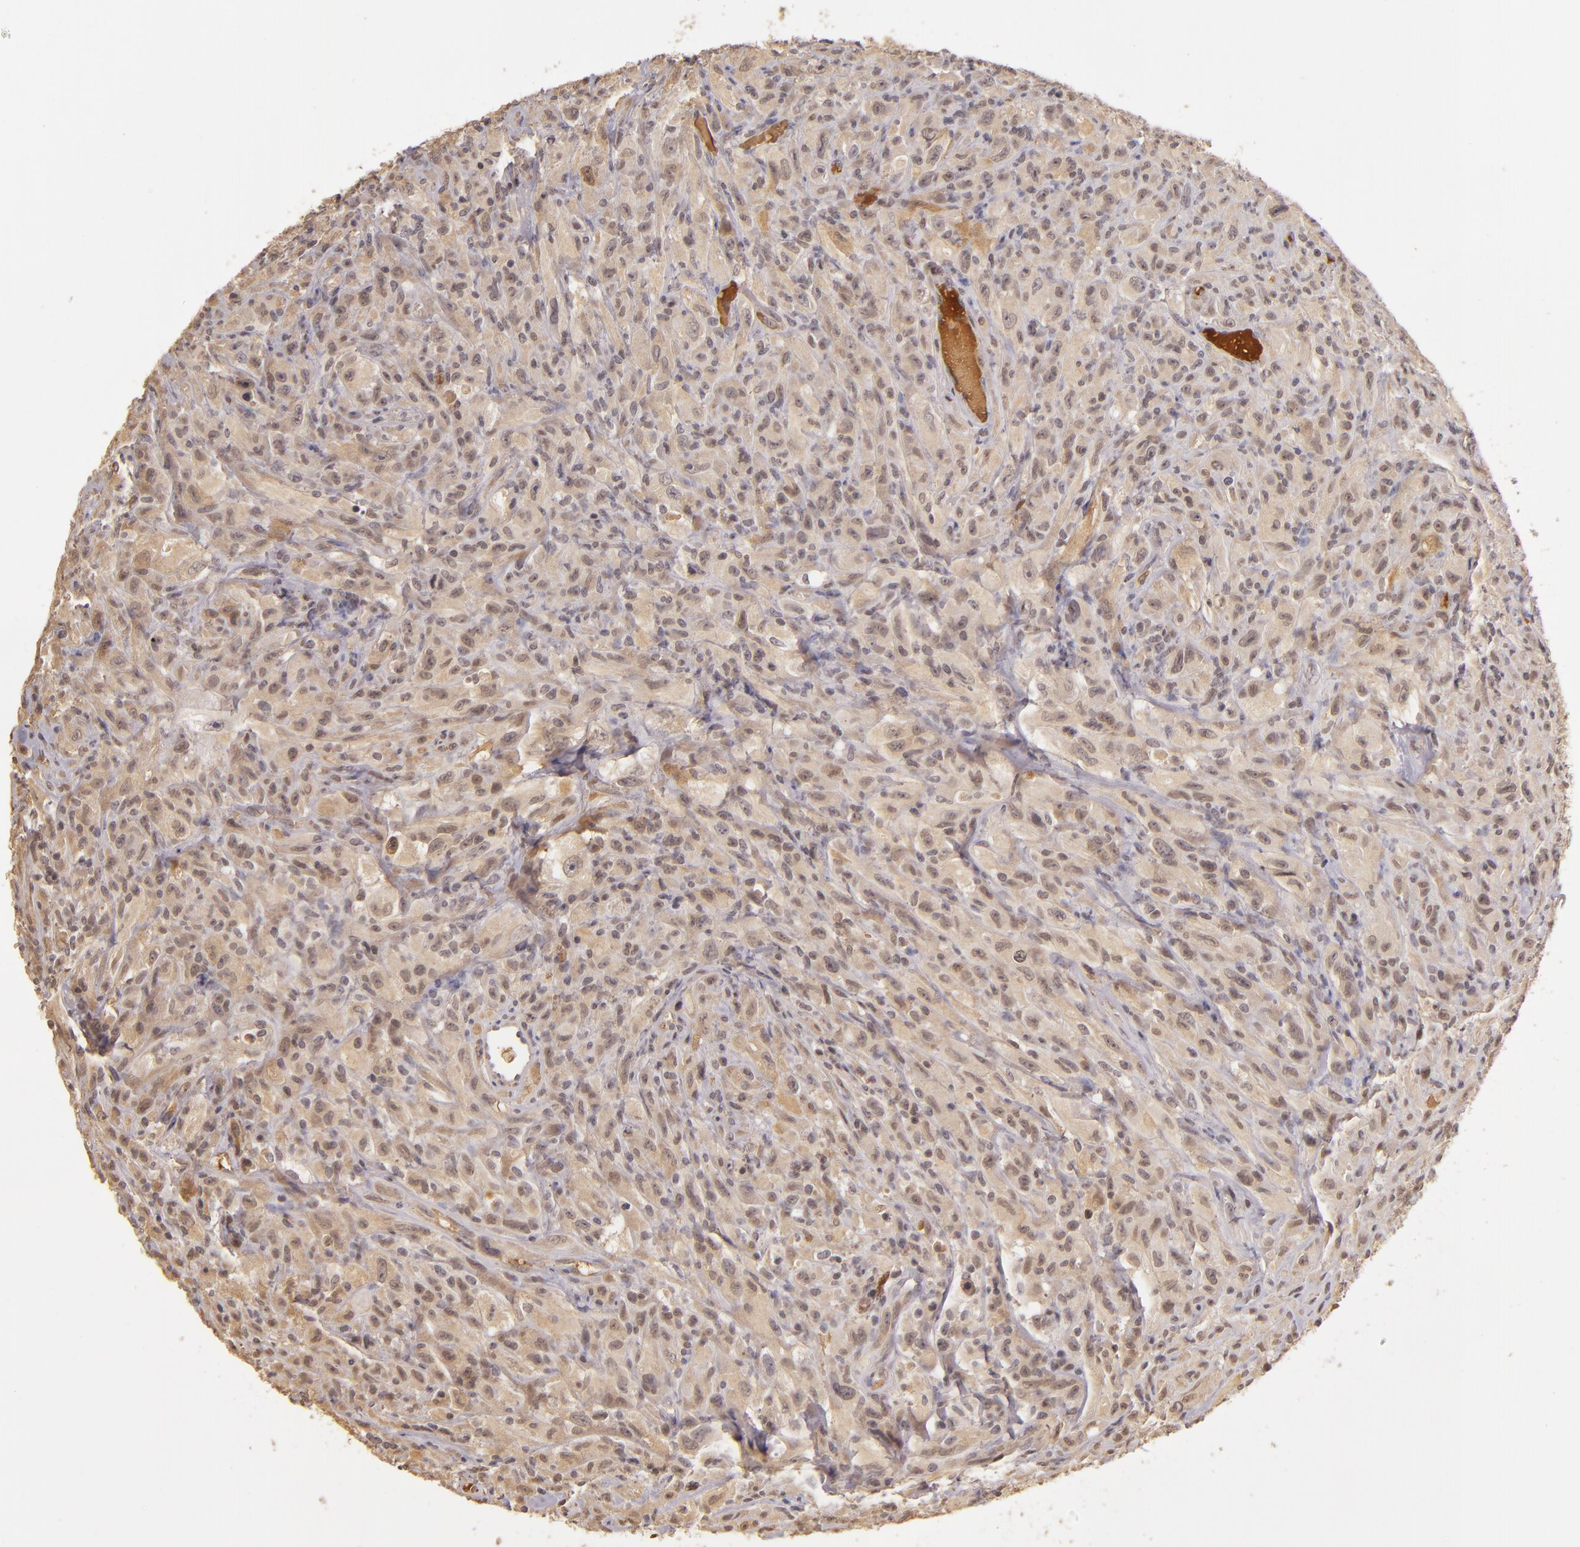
{"staining": {"intensity": "weak", "quantity": "<25%", "location": "cytoplasmic/membranous,nuclear"}, "tissue": "glioma", "cell_type": "Tumor cells", "image_type": "cancer", "snomed": [{"axis": "morphology", "description": "Glioma, malignant, High grade"}, {"axis": "topography", "description": "Brain"}], "caption": "This micrograph is of glioma stained with immunohistochemistry to label a protein in brown with the nuclei are counter-stained blue. There is no positivity in tumor cells.", "gene": "LRG1", "patient": {"sex": "male", "age": 48}}